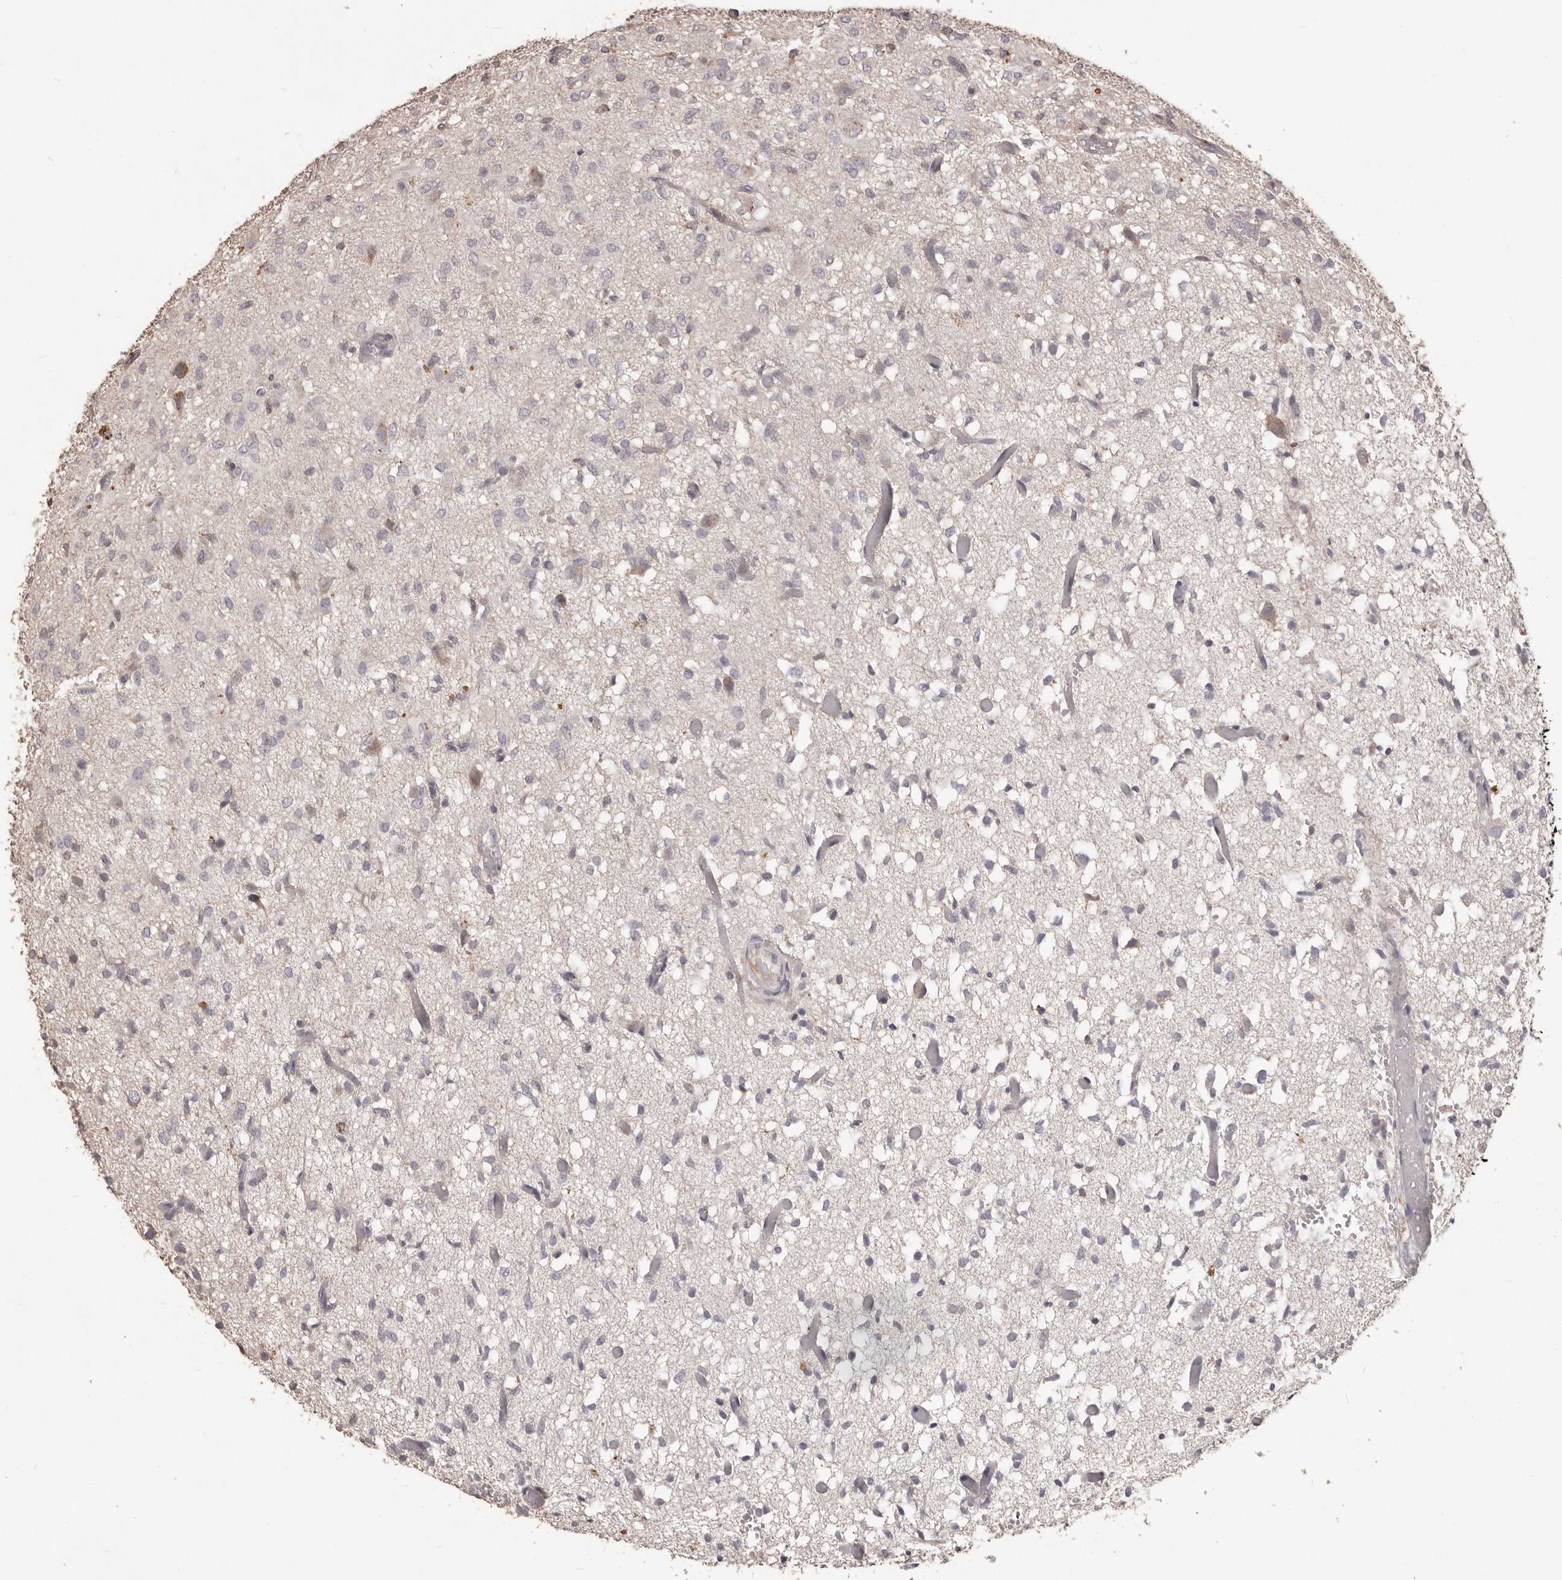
{"staining": {"intensity": "negative", "quantity": "none", "location": "none"}, "tissue": "glioma", "cell_type": "Tumor cells", "image_type": "cancer", "snomed": [{"axis": "morphology", "description": "Glioma, malignant, High grade"}, {"axis": "topography", "description": "Brain"}], "caption": "Immunohistochemical staining of human glioma demonstrates no significant expression in tumor cells. (DAB immunohistochemistry, high magnification).", "gene": "PRSS27", "patient": {"sex": "female", "age": 59}}